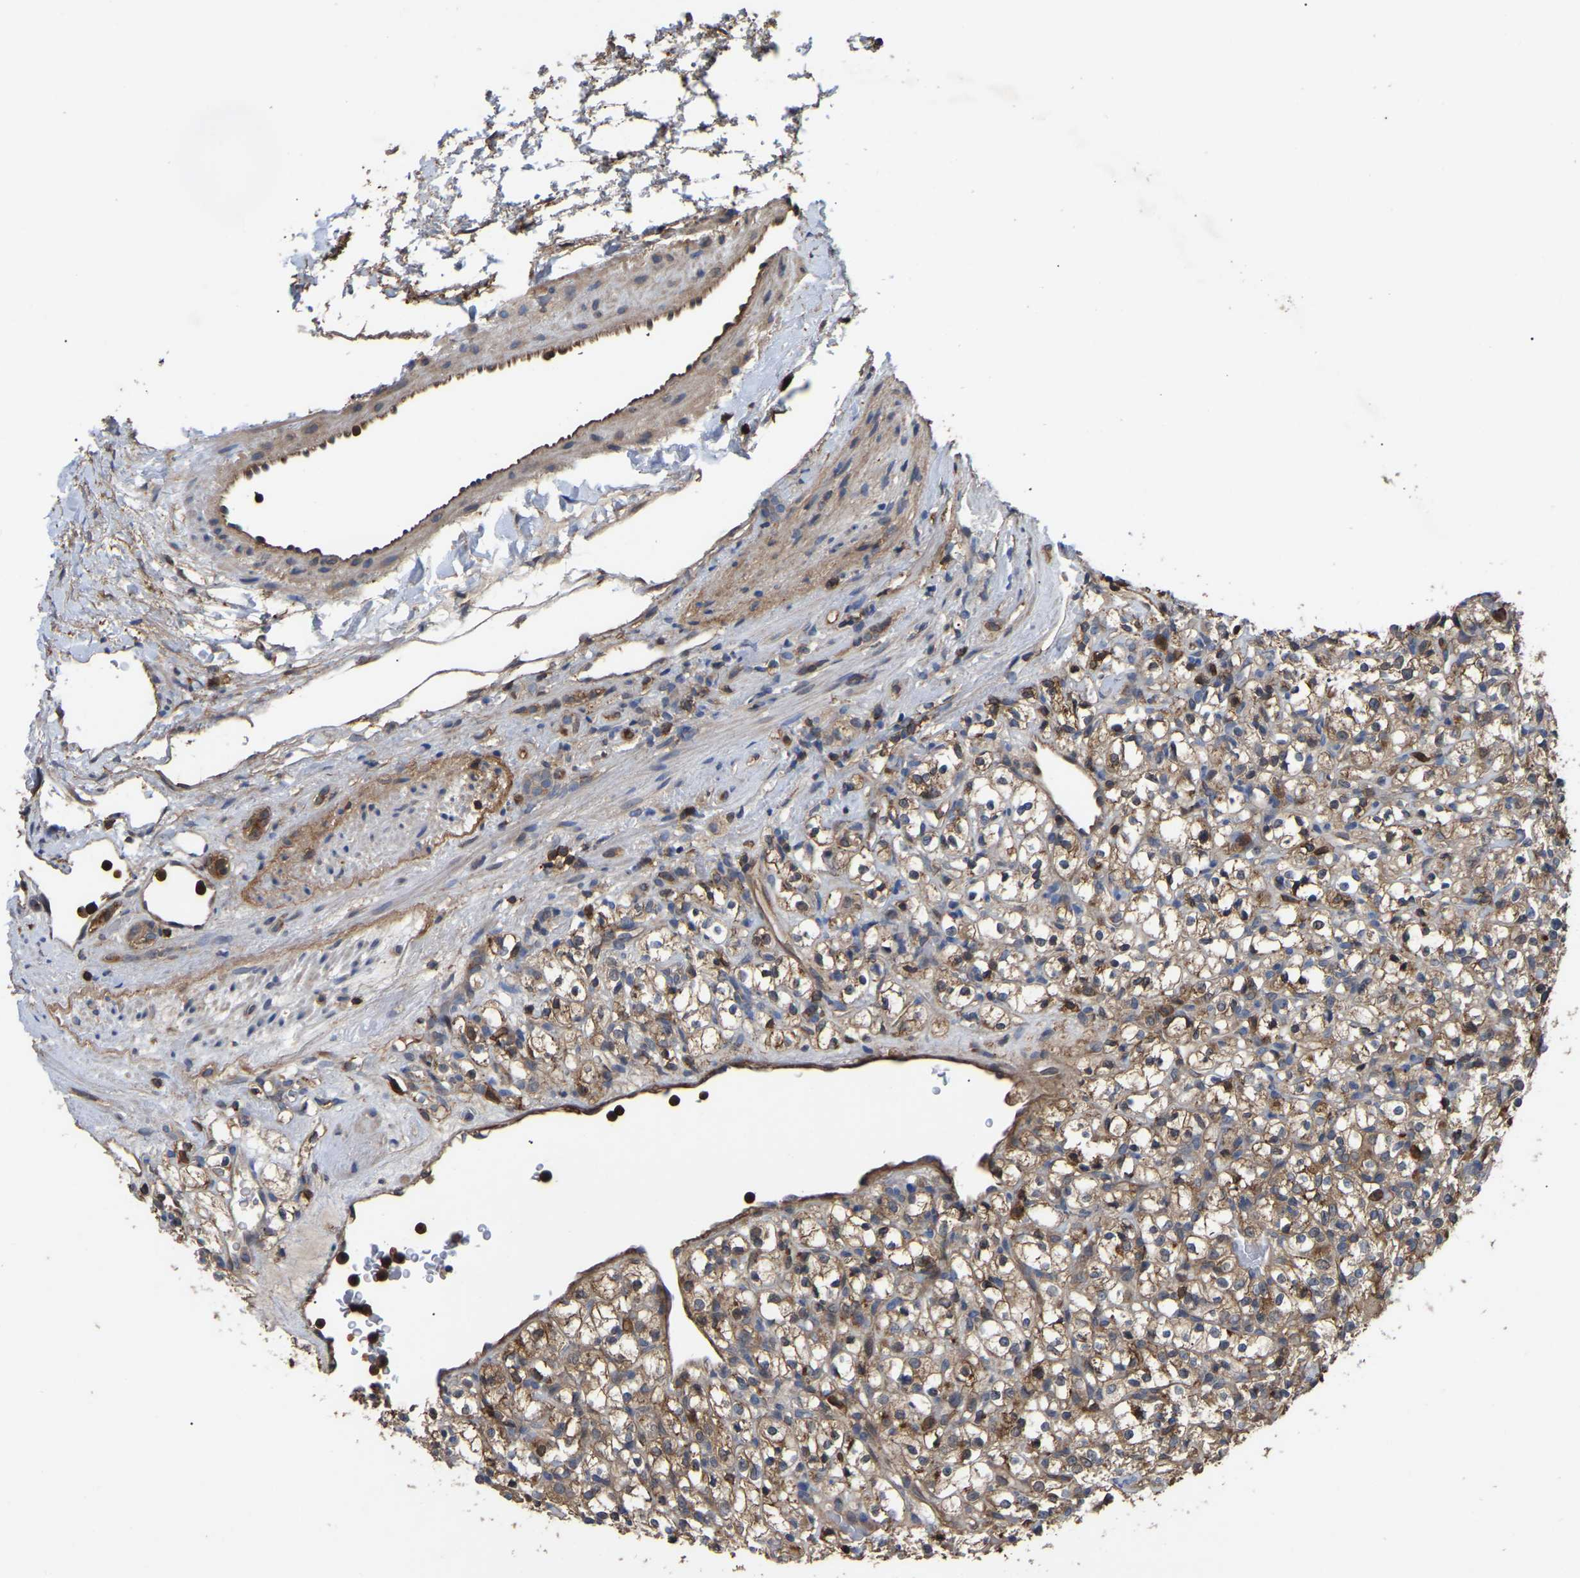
{"staining": {"intensity": "moderate", "quantity": ">75%", "location": "cytoplasmic/membranous"}, "tissue": "renal cancer", "cell_type": "Tumor cells", "image_type": "cancer", "snomed": [{"axis": "morphology", "description": "Normal tissue, NOS"}, {"axis": "morphology", "description": "Adenocarcinoma, NOS"}, {"axis": "topography", "description": "Kidney"}], "caption": "This image displays IHC staining of human renal cancer, with medium moderate cytoplasmic/membranous positivity in approximately >75% of tumor cells.", "gene": "CIT", "patient": {"sex": "female", "age": 72}}